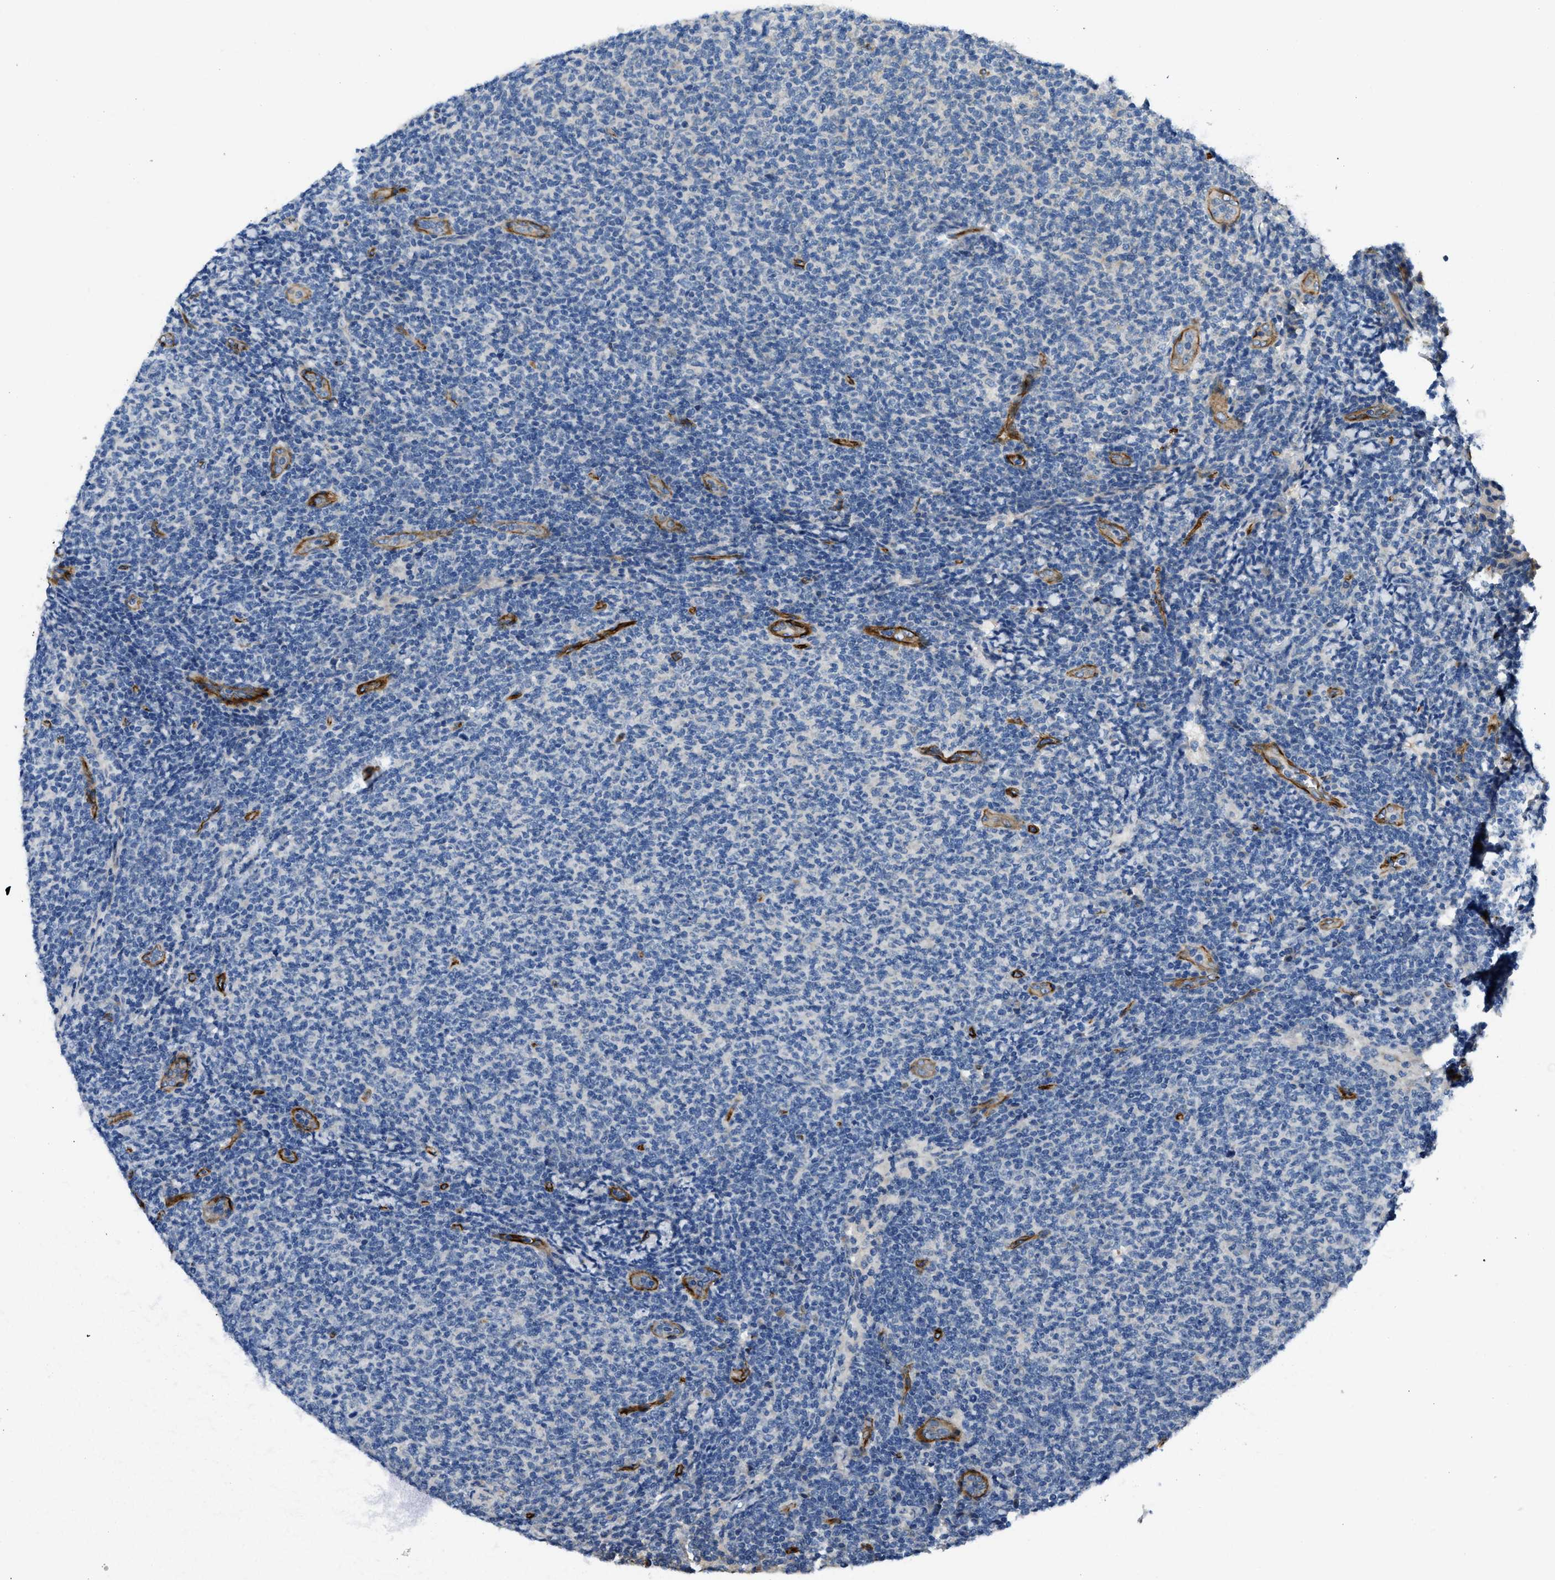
{"staining": {"intensity": "negative", "quantity": "none", "location": "none"}, "tissue": "lymphoma", "cell_type": "Tumor cells", "image_type": "cancer", "snomed": [{"axis": "morphology", "description": "Malignant lymphoma, non-Hodgkin's type, Low grade"}, {"axis": "topography", "description": "Lymph node"}], "caption": "Histopathology image shows no significant protein positivity in tumor cells of malignant lymphoma, non-Hodgkin's type (low-grade).", "gene": "COL15A1", "patient": {"sex": "male", "age": 66}}